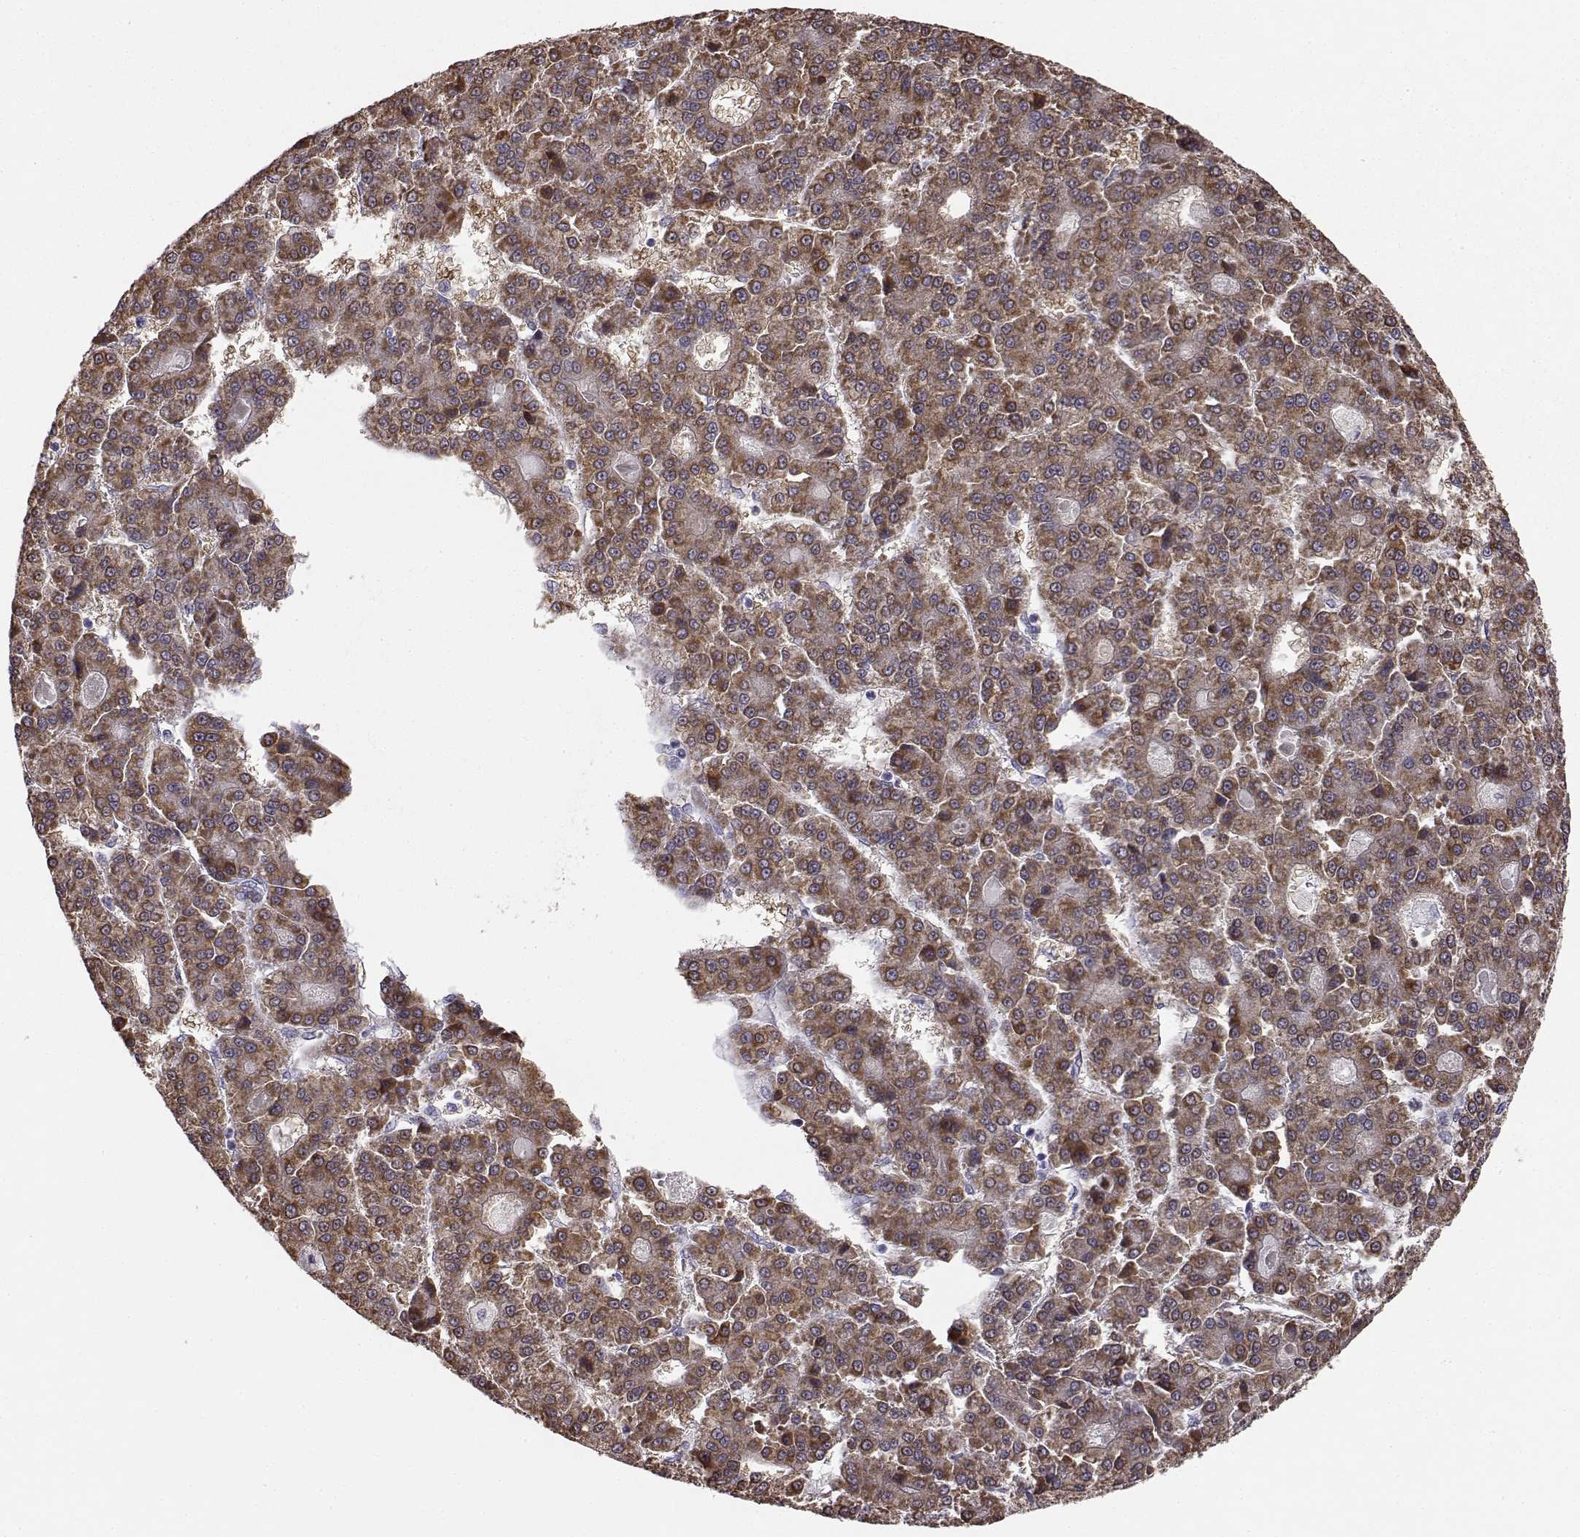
{"staining": {"intensity": "moderate", "quantity": "25%-75%", "location": "cytoplasmic/membranous"}, "tissue": "liver cancer", "cell_type": "Tumor cells", "image_type": "cancer", "snomed": [{"axis": "morphology", "description": "Carcinoma, Hepatocellular, NOS"}, {"axis": "topography", "description": "Liver"}], "caption": "Tumor cells exhibit moderate cytoplasmic/membranous expression in about 25%-75% of cells in liver cancer.", "gene": "KCNMB4", "patient": {"sex": "male", "age": 70}}